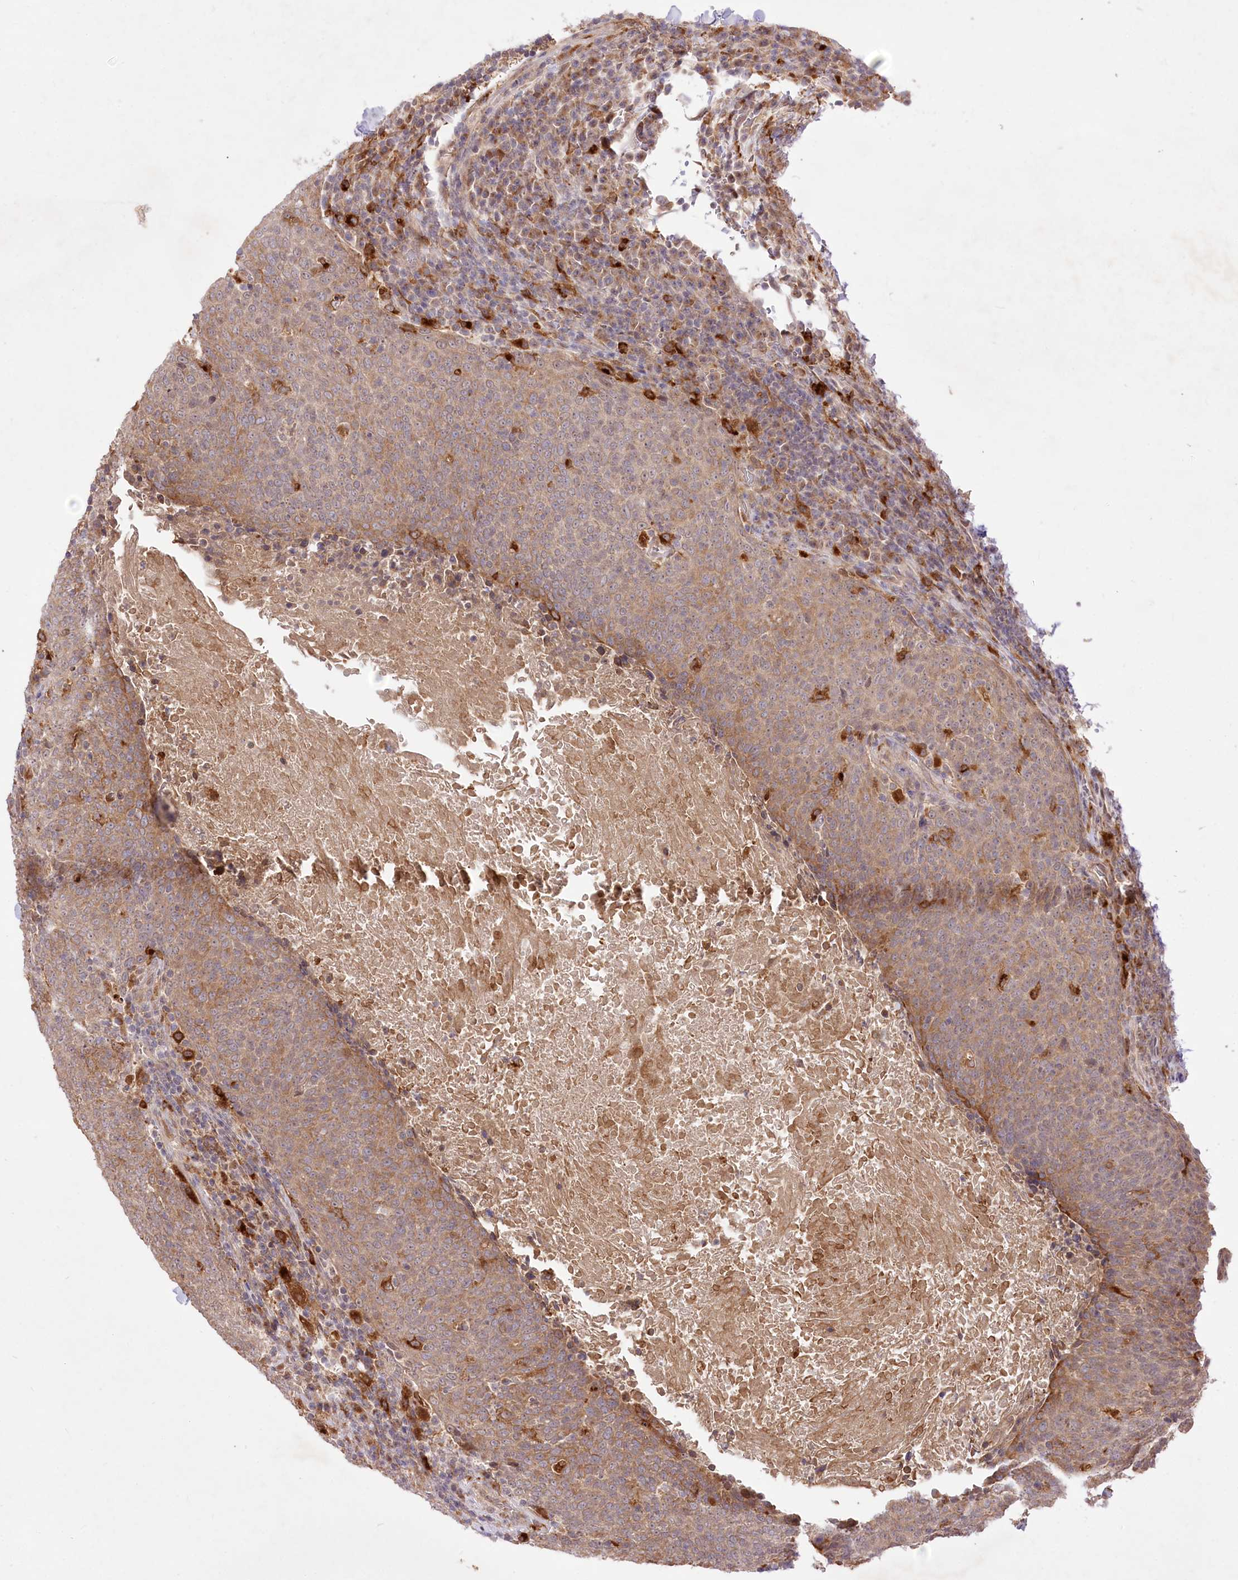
{"staining": {"intensity": "weak", "quantity": ">75%", "location": "cytoplasmic/membranous"}, "tissue": "head and neck cancer", "cell_type": "Tumor cells", "image_type": "cancer", "snomed": [{"axis": "morphology", "description": "Squamous cell carcinoma, NOS"}, {"axis": "morphology", "description": "Squamous cell carcinoma, metastatic, NOS"}, {"axis": "topography", "description": "Lymph node"}, {"axis": "topography", "description": "Head-Neck"}], "caption": "Immunohistochemical staining of squamous cell carcinoma (head and neck) displays weak cytoplasmic/membranous protein staining in about >75% of tumor cells.", "gene": "HELT", "patient": {"sex": "male", "age": 62}}